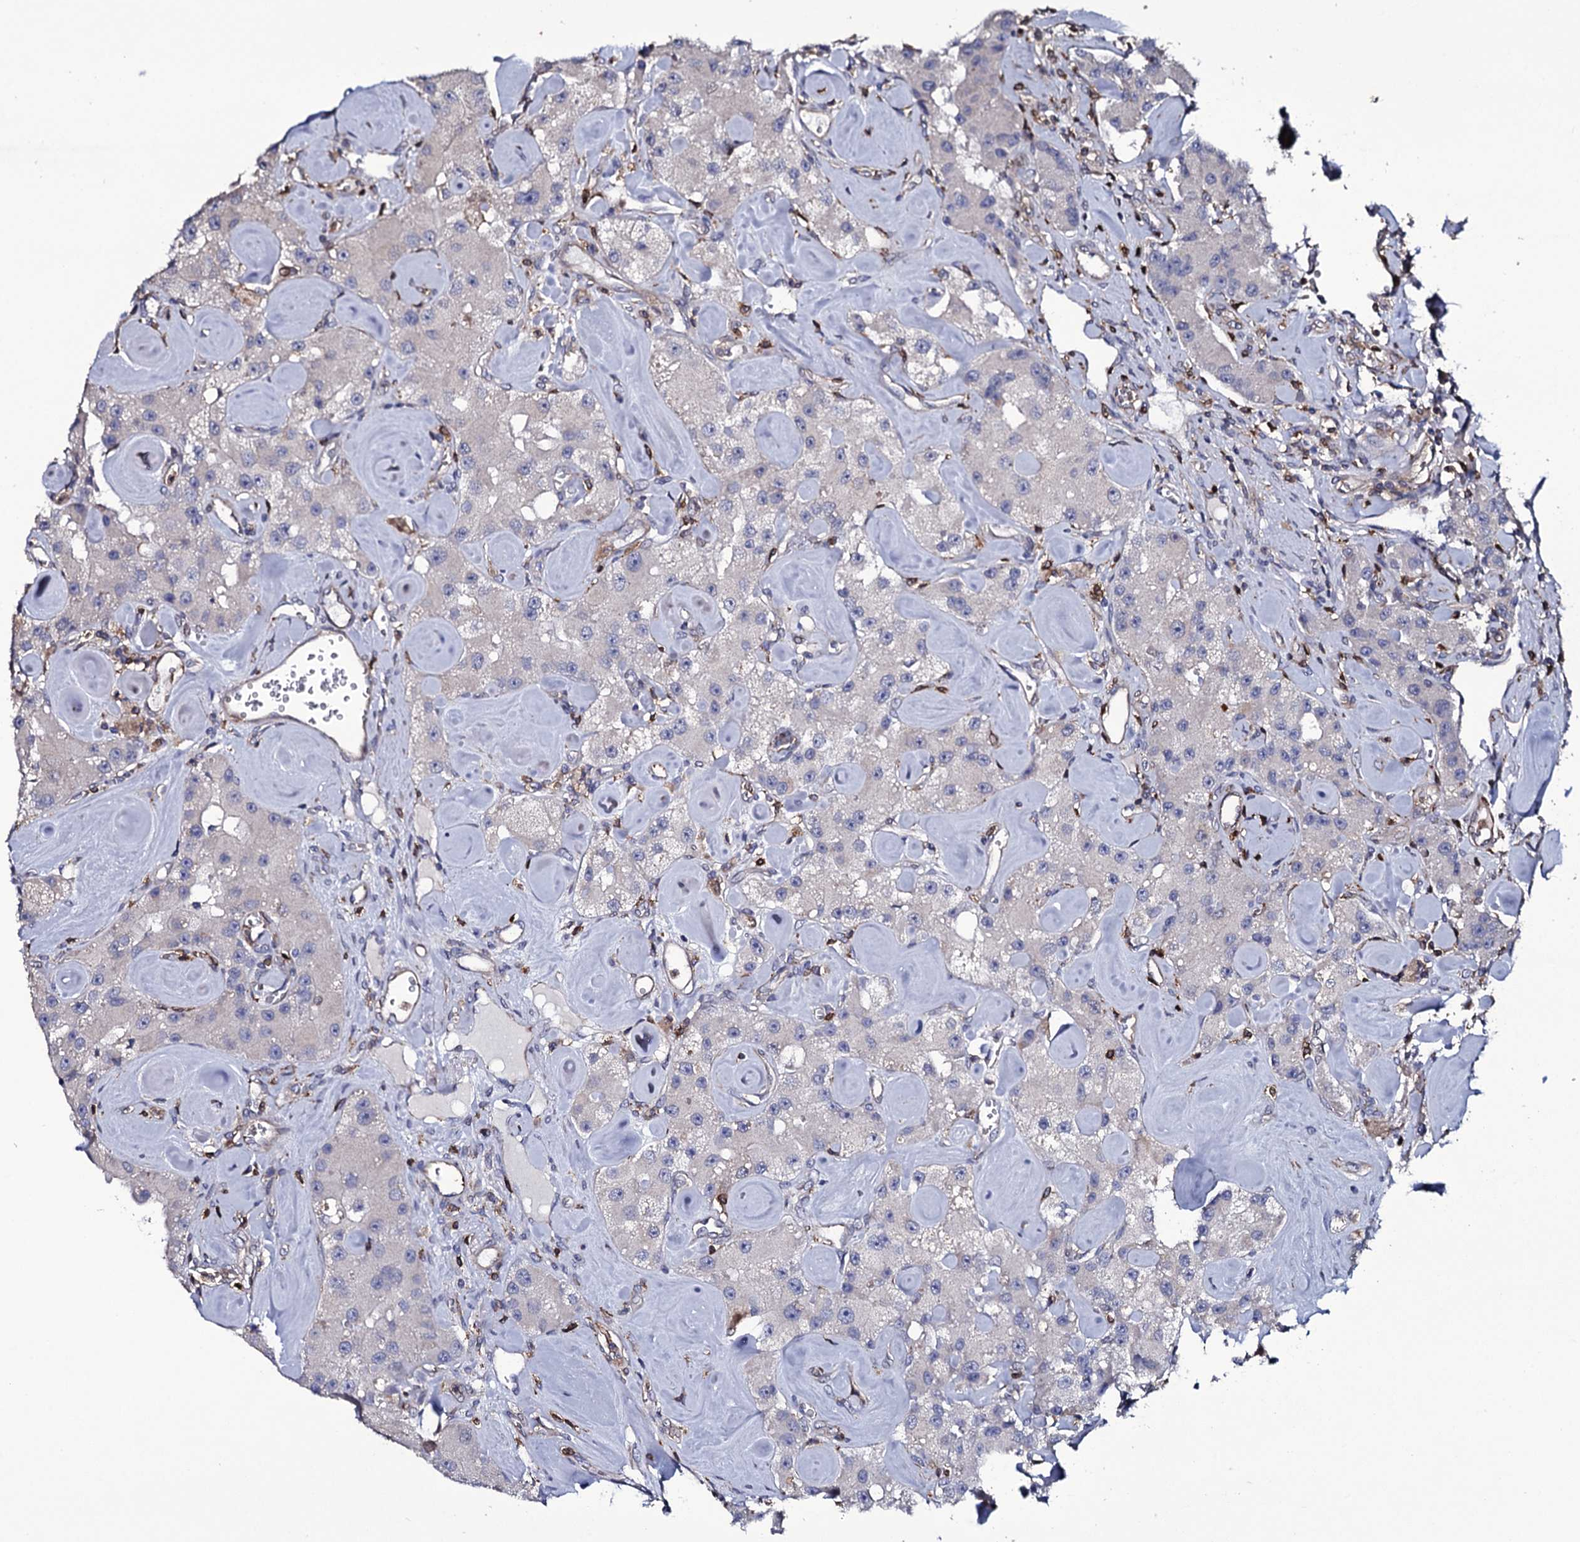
{"staining": {"intensity": "negative", "quantity": "none", "location": "none"}, "tissue": "carcinoid", "cell_type": "Tumor cells", "image_type": "cancer", "snomed": [{"axis": "morphology", "description": "Carcinoid, malignant, NOS"}, {"axis": "topography", "description": "Pancreas"}], "caption": "Human carcinoid stained for a protein using IHC shows no positivity in tumor cells.", "gene": "TTC23", "patient": {"sex": "male", "age": 41}}